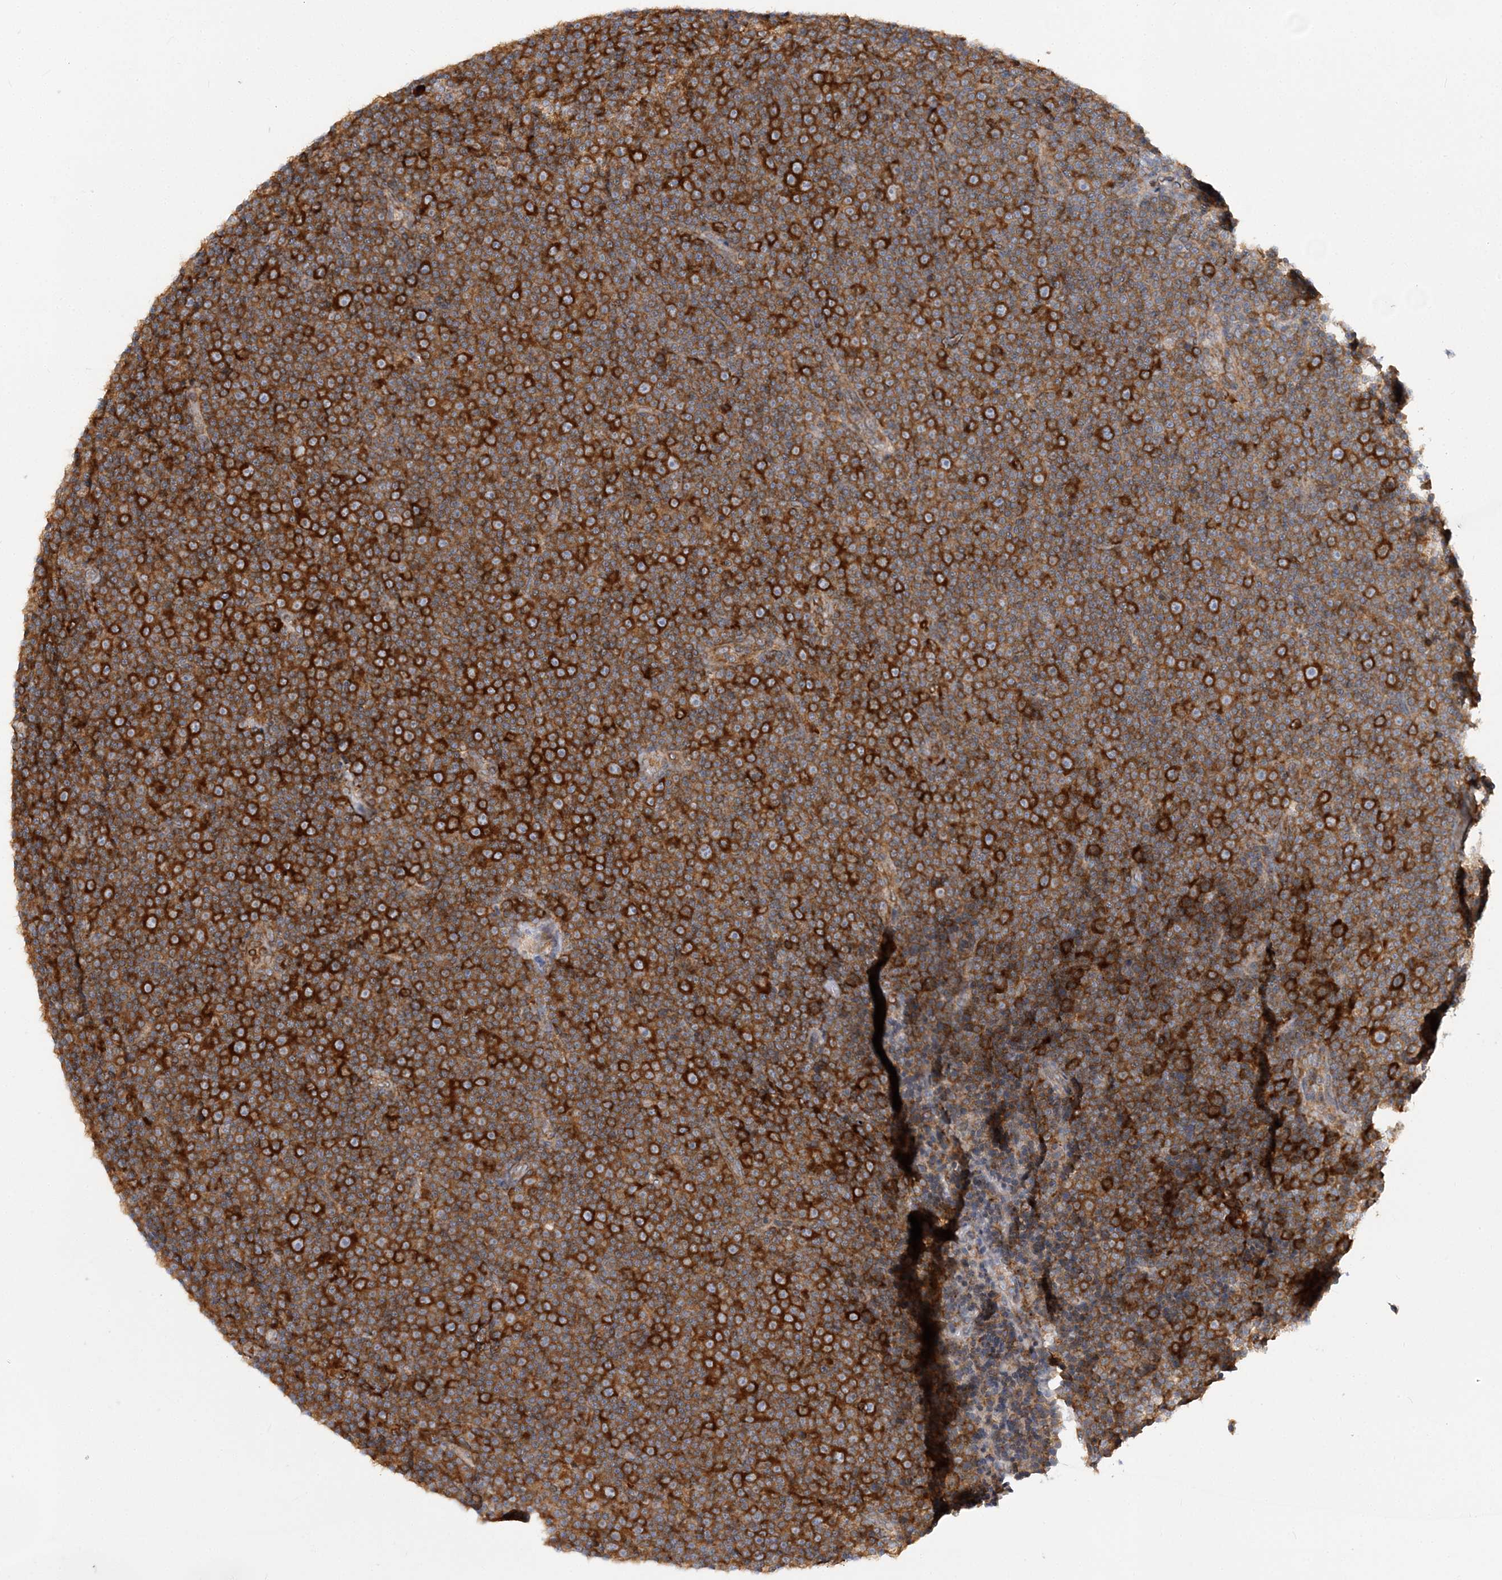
{"staining": {"intensity": "strong", "quantity": ">75%", "location": "cytoplasmic/membranous"}, "tissue": "lymphoma", "cell_type": "Tumor cells", "image_type": "cancer", "snomed": [{"axis": "morphology", "description": "Malignant lymphoma, non-Hodgkin's type, Low grade"}, {"axis": "topography", "description": "Lymph node"}], "caption": "Immunohistochemical staining of low-grade malignant lymphoma, non-Hodgkin's type shows high levels of strong cytoplasmic/membranous staining in about >75% of tumor cells.", "gene": "LARP4B", "patient": {"sex": "female", "age": 67}}